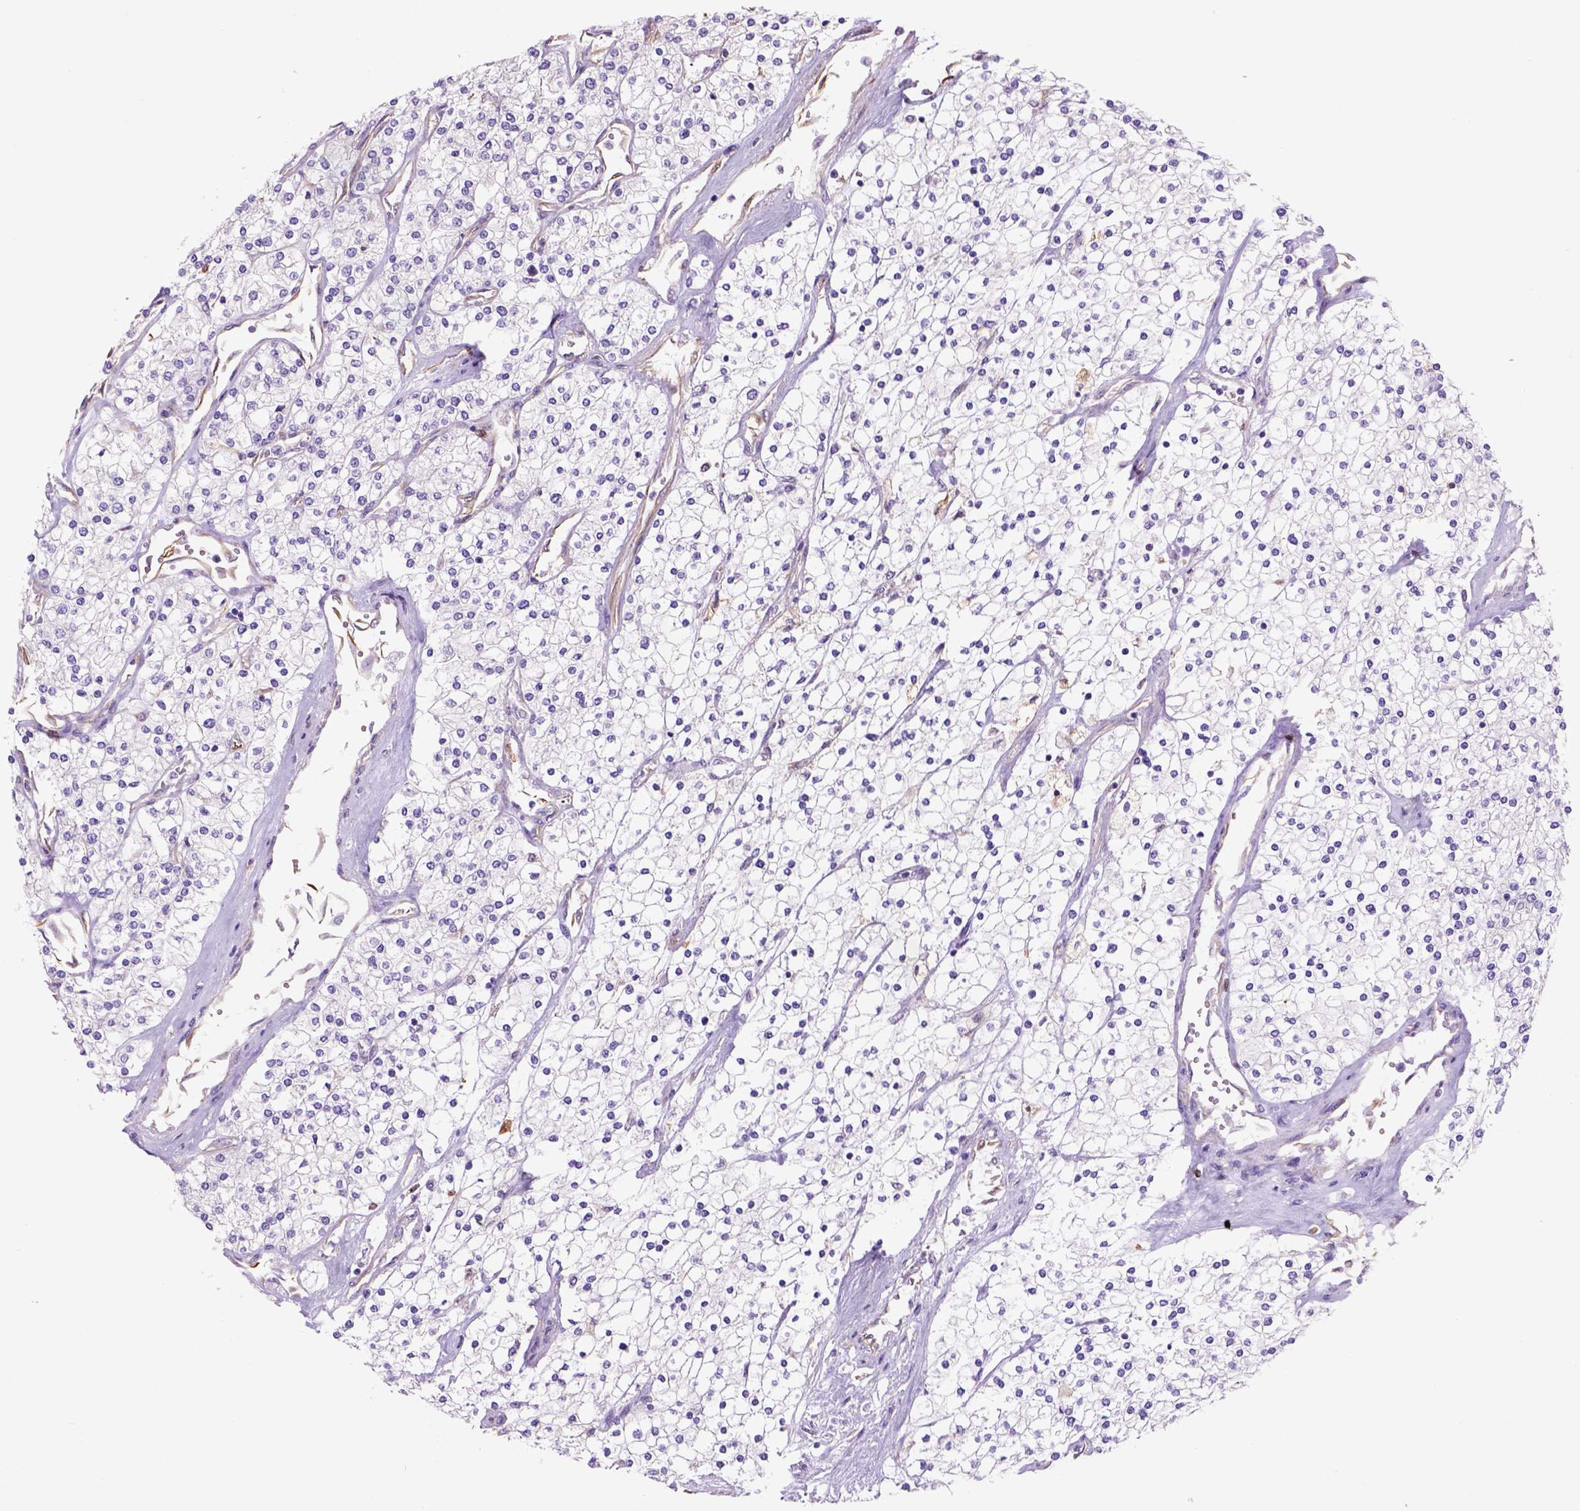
{"staining": {"intensity": "negative", "quantity": "none", "location": "none"}, "tissue": "renal cancer", "cell_type": "Tumor cells", "image_type": "cancer", "snomed": [{"axis": "morphology", "description": "Adenocarcinoma, NOS"}, {"axis": "topography", "description": "Kidney"}], "caption": "IHC image of neoplastic tissue: human adenocarcinoma (renal) stained with DAB shows no significant protein positivity in tumor cells.", "gene": "ZZZ3", "patient": {"sex": "male", "age": 80}}